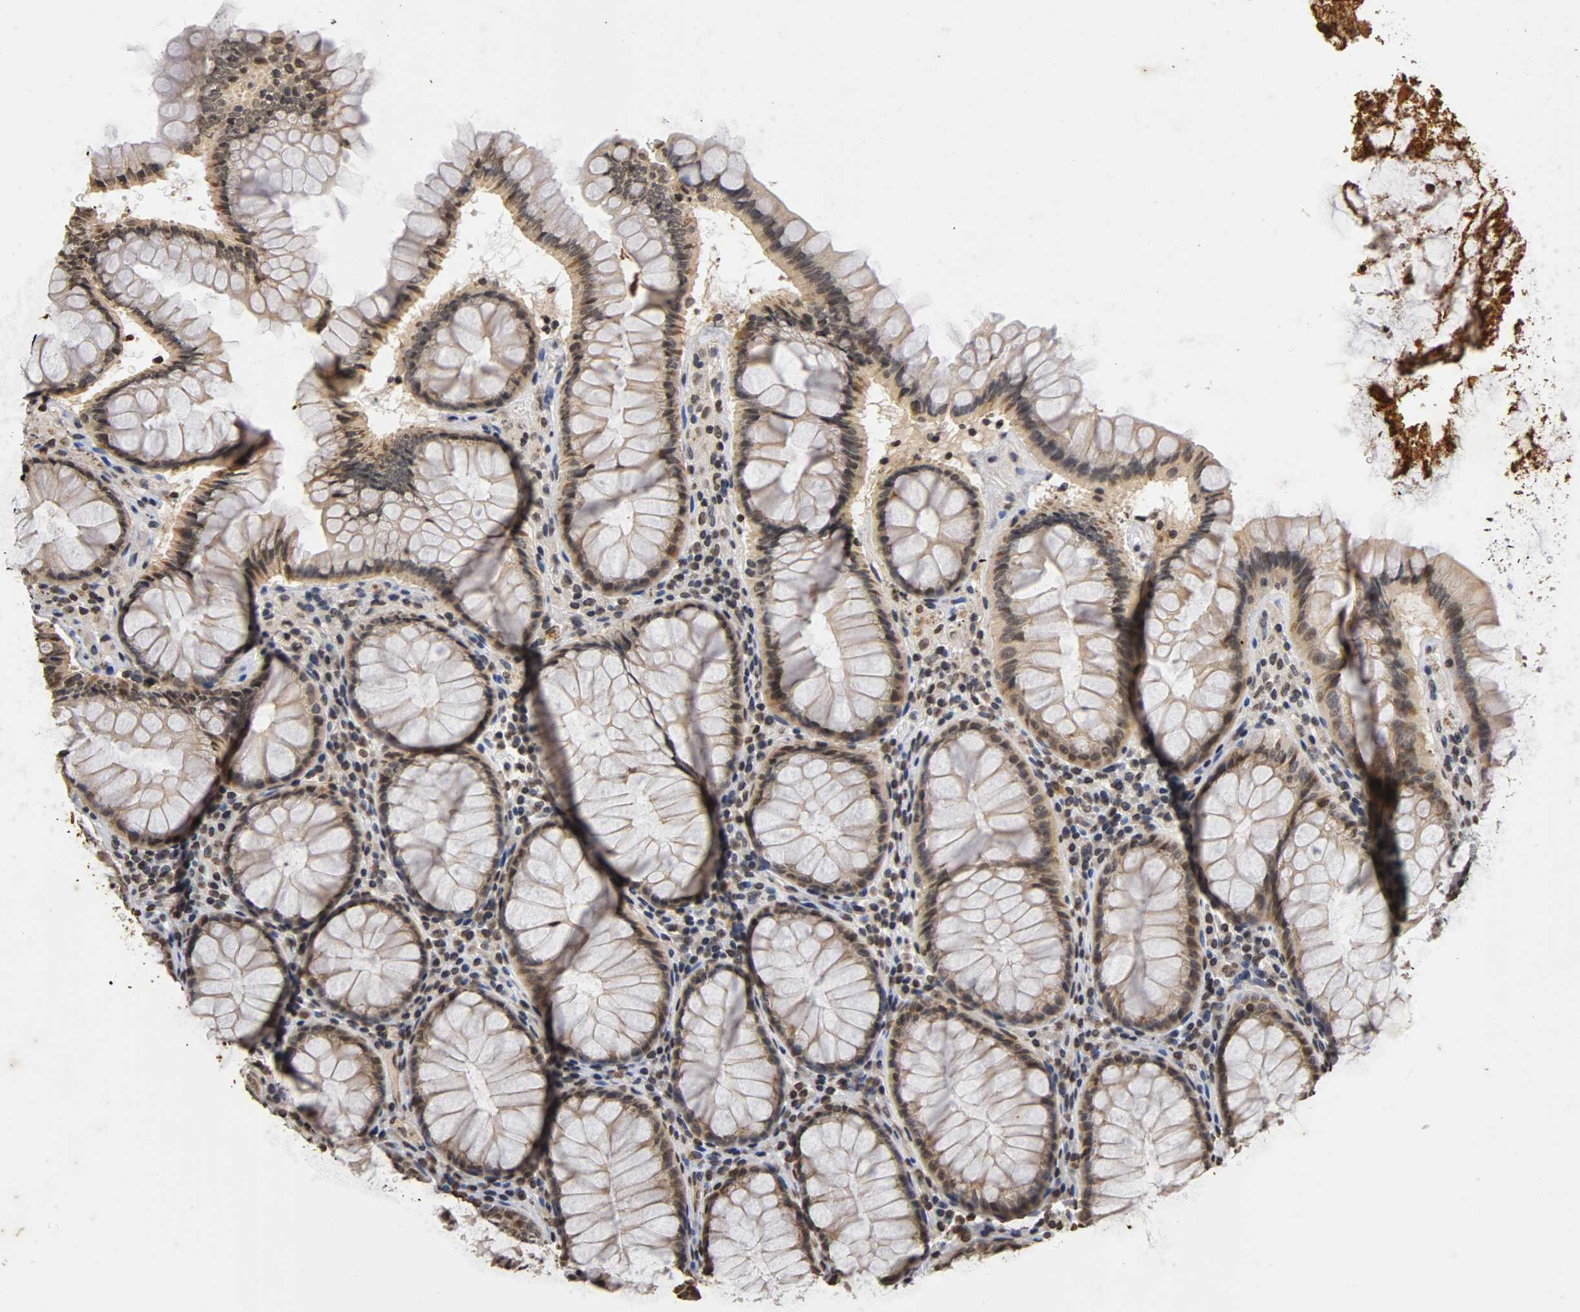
{"staining": {"intensity": "weak", "quantity": "25%-75%", "location": "cytoplasmic/membranous,nuclear"}, "tissue": "colon", "cell_type": "Endothelial cells", "image_type": "normal", "snomed": [{"axis": "morphology", "description": "Normal tissue, NOS"}, {"axis": "topography", "description": "Colon"}], "caption": "Immunohistochemistry (DAB) staining of unremarkable colon demonstrates weak cytoplasmic/membranous,nuclear protein expression in about 25%-75% of endothelial cells.", "gene": "ERCC2", "patient": {"sex": "female", "age": 46}}